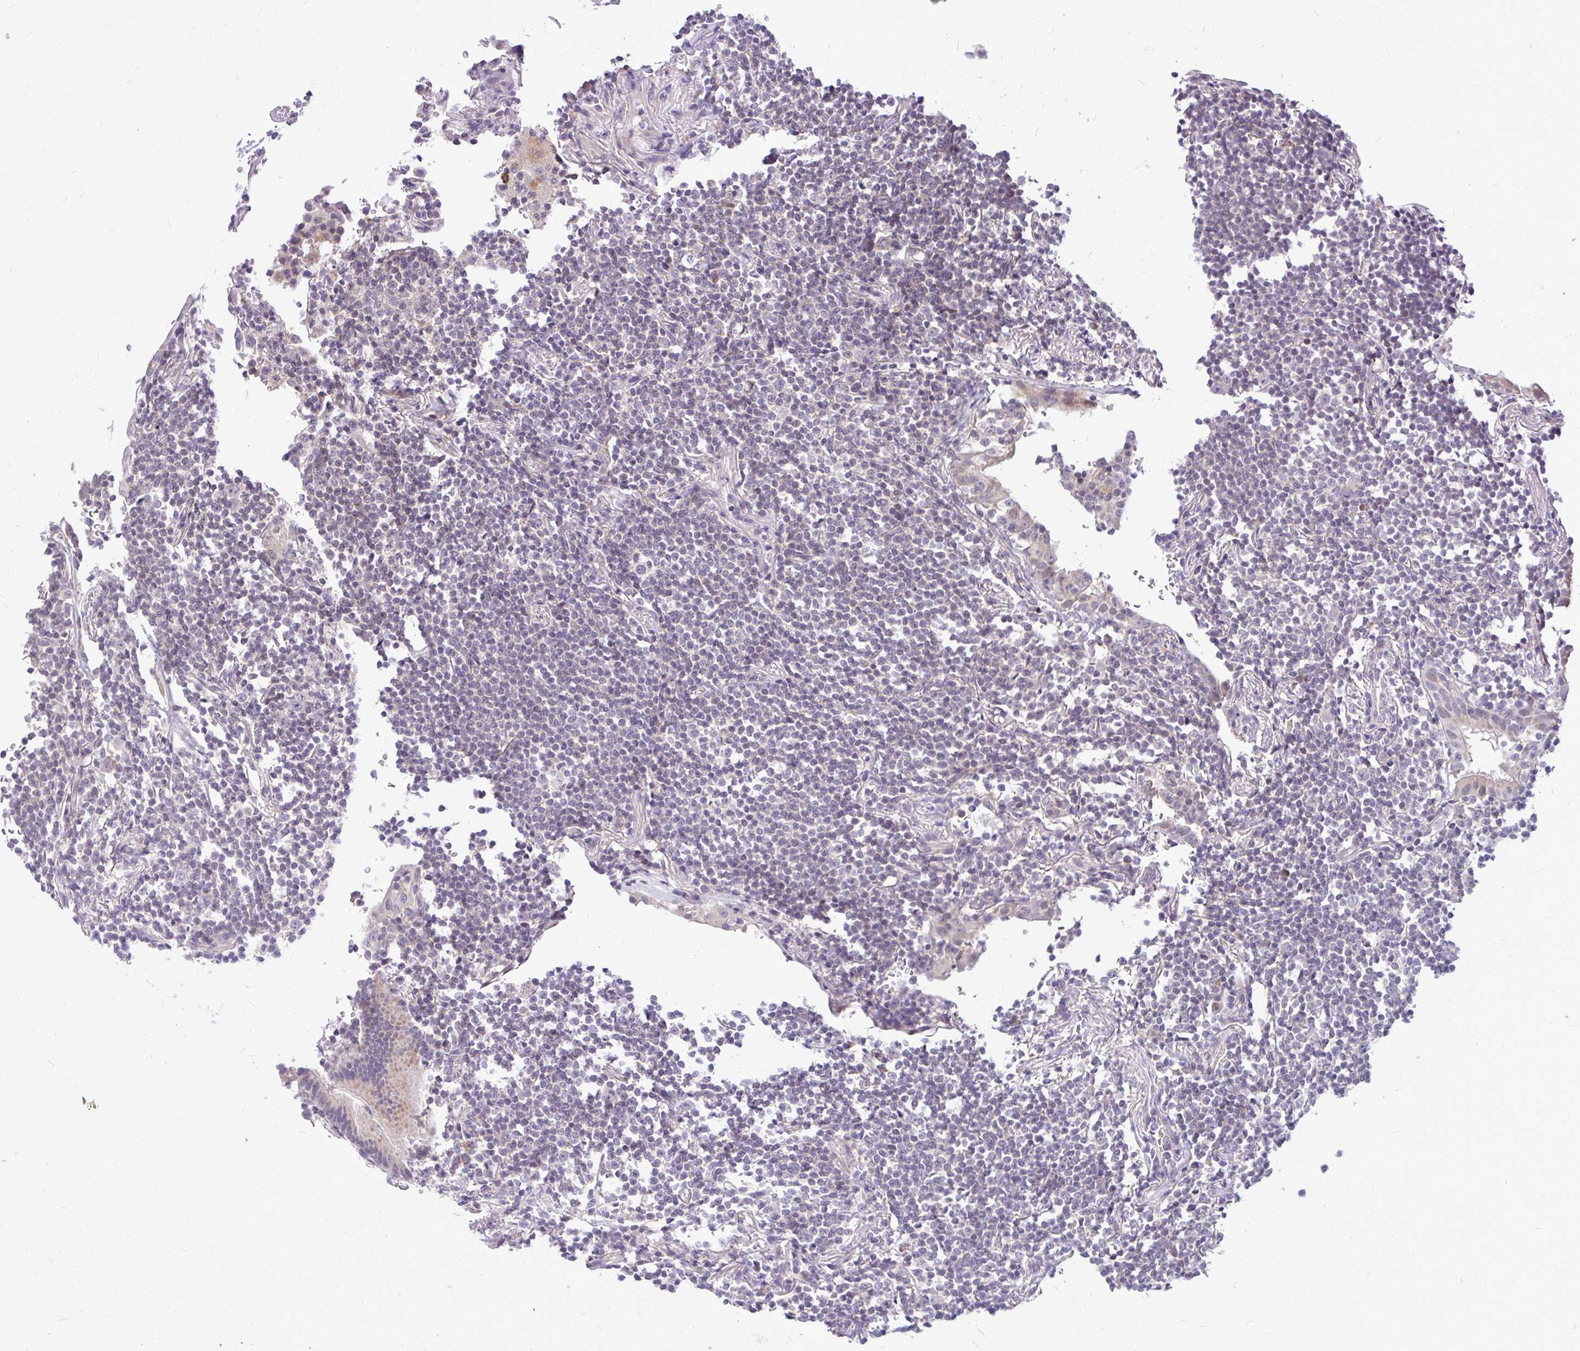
{"staining": {"intensity": "negative", "quantity": "none", "location": "none"}, "tissue": "lymphoma", "cell_type": "Tumor cells", "image_type": "cancer", "snomed": [{"axis": "morphology", "description": "Malignant lymphoma, non-Hodgkin's type, Low grade"}, {"axis": "topography", "description": "Lung"}], "caption": "Immunohistochemical staining of lymphoma shows no significant positivity in tumor cells.", "gene": "ZSCAN25", "patient": {"sex": "female", "age": 71}}